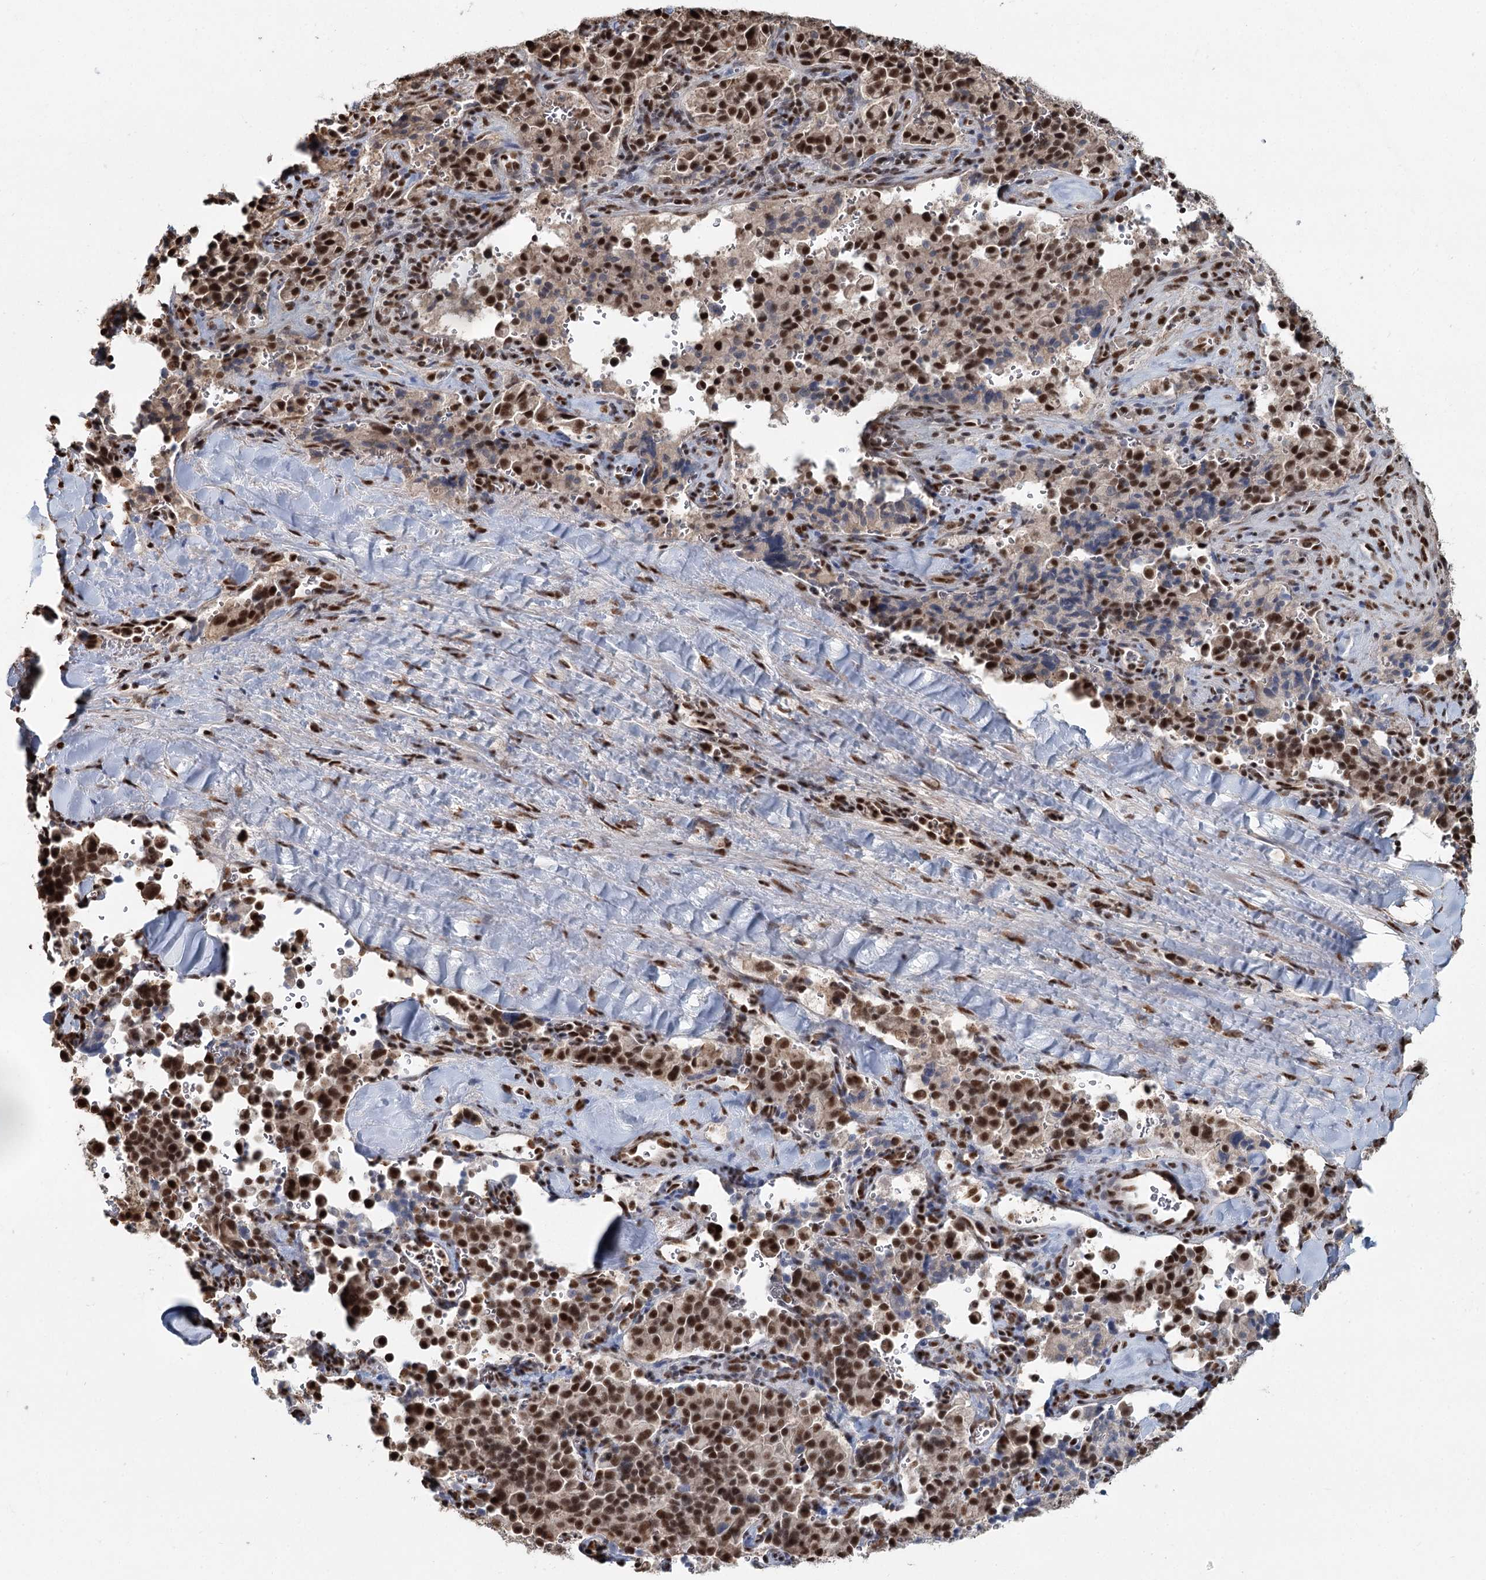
{"staining": {"intensity": "strong", "quantity": ">75%", "location": "nuclear"}, "tissue": "pancreatic cancer", "cell_type": "Tumor cells", "image_type": "cancer", "snomed": [{"axis": "morphology", "description": "Adenocarcinoma, NOS"}, {"axis": "topography", "description": "Pancreas"}], "caption": "Immunohistochemistry of human pancreatic cancer (adenocarcinoma) reveals high levels of strong nuclear positivity in approximately >75% of tumor cells.", "gene": "GPALPP1", "patient": {"sex": "male", "age": 65}}